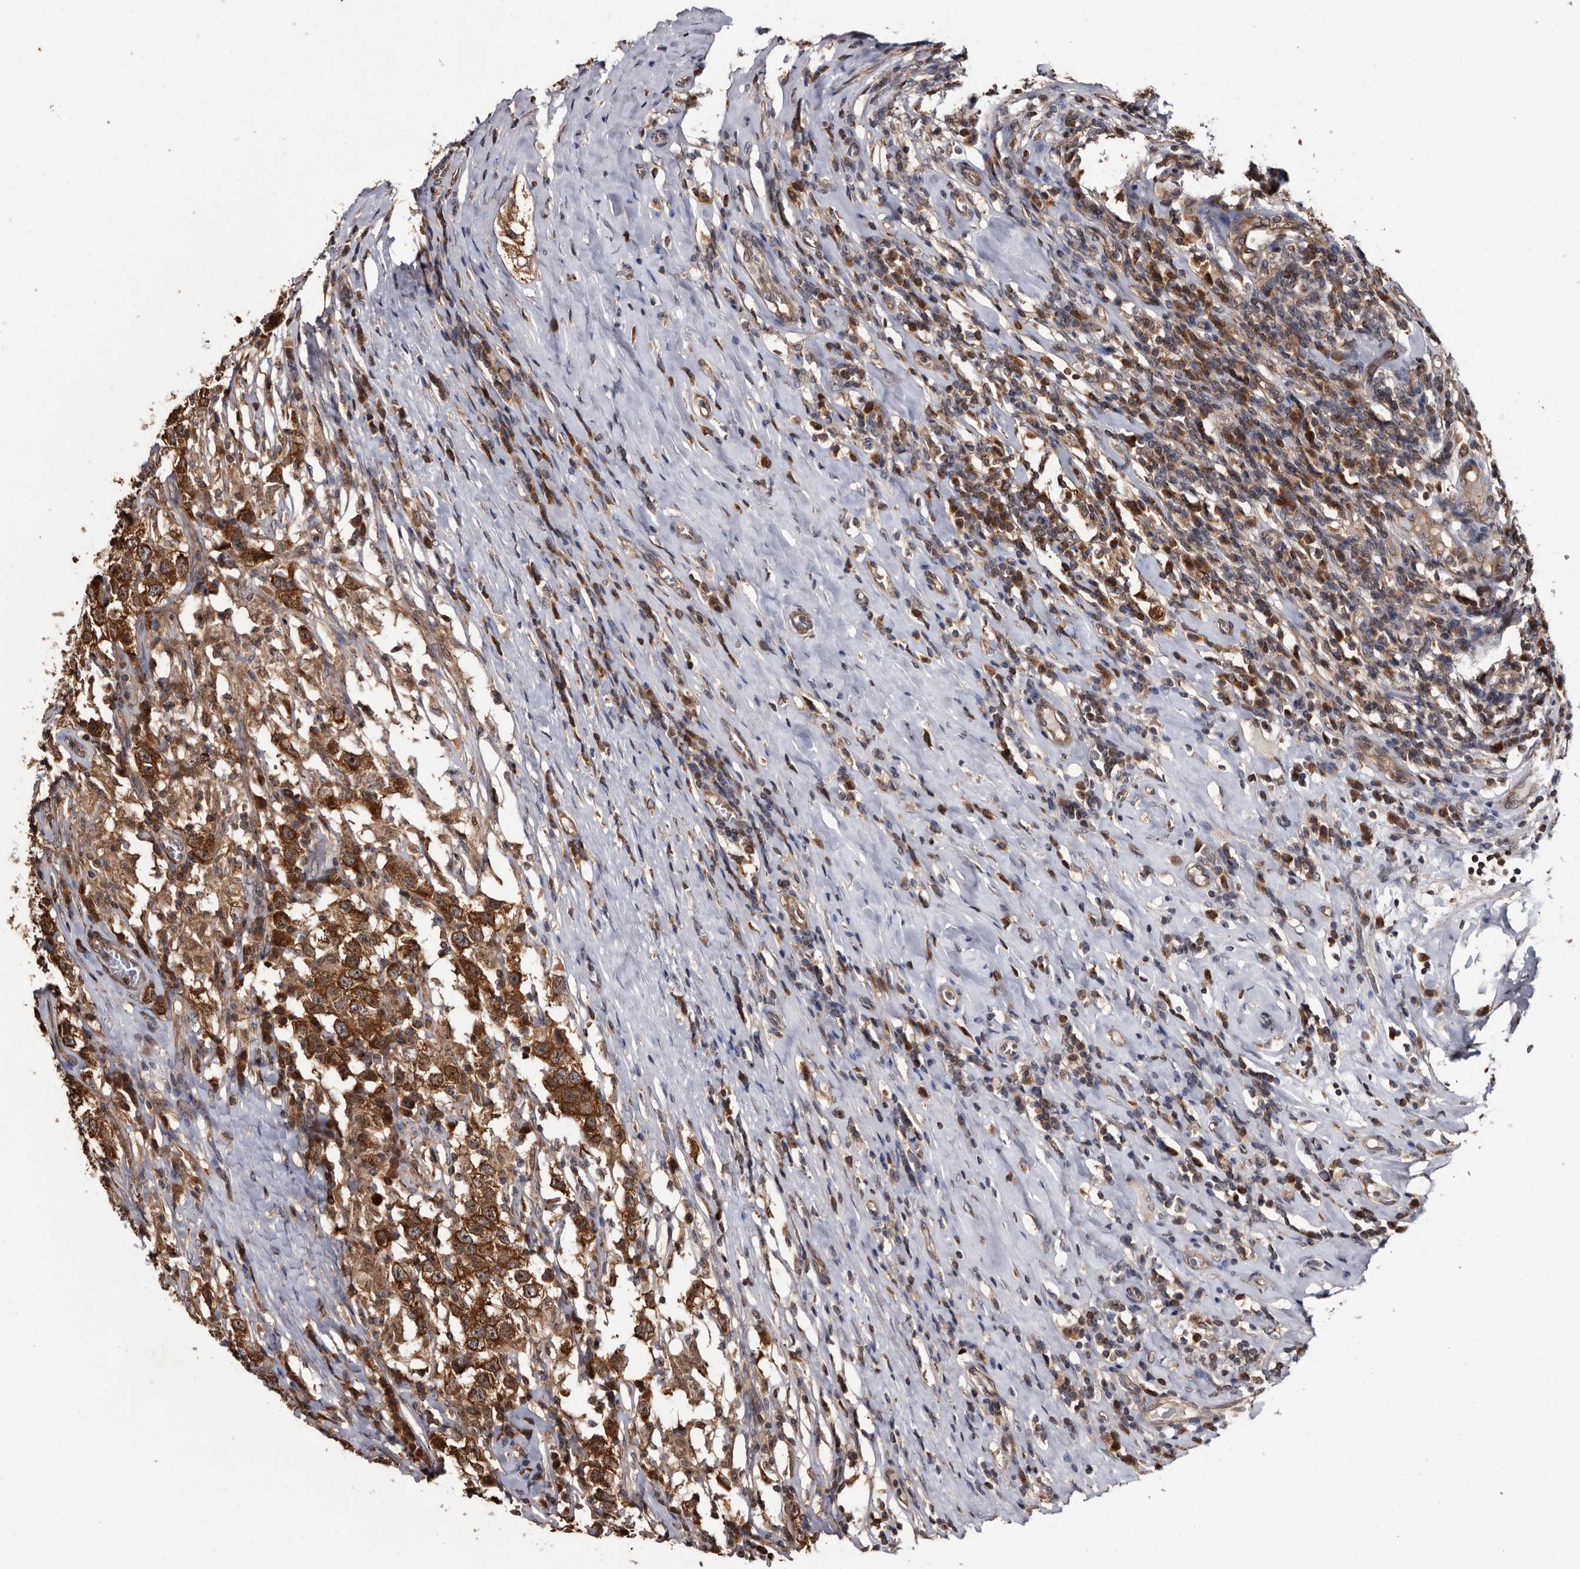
{"staining": {"intensity": "strong", "quantity": ">75%", "location": "cytoplasmic/membranous"}, "tissue": "testis cancer", "cell_type": "Tumor cells", "image_type": "cancer", "snomed": [{"axis": "morphology", "description": "Seminoma, NOS"}, {"axis": "topography", "description": "Testis"}], "caption": "The micrograph reveals immunohistochemical staining of testis cancer (seminoma). There is strong cytoplasmic/membranous expression is seen in about >75% of tumor cells.", "gene": "TTI2", "patient": {"sex": "male", "age": 41}}